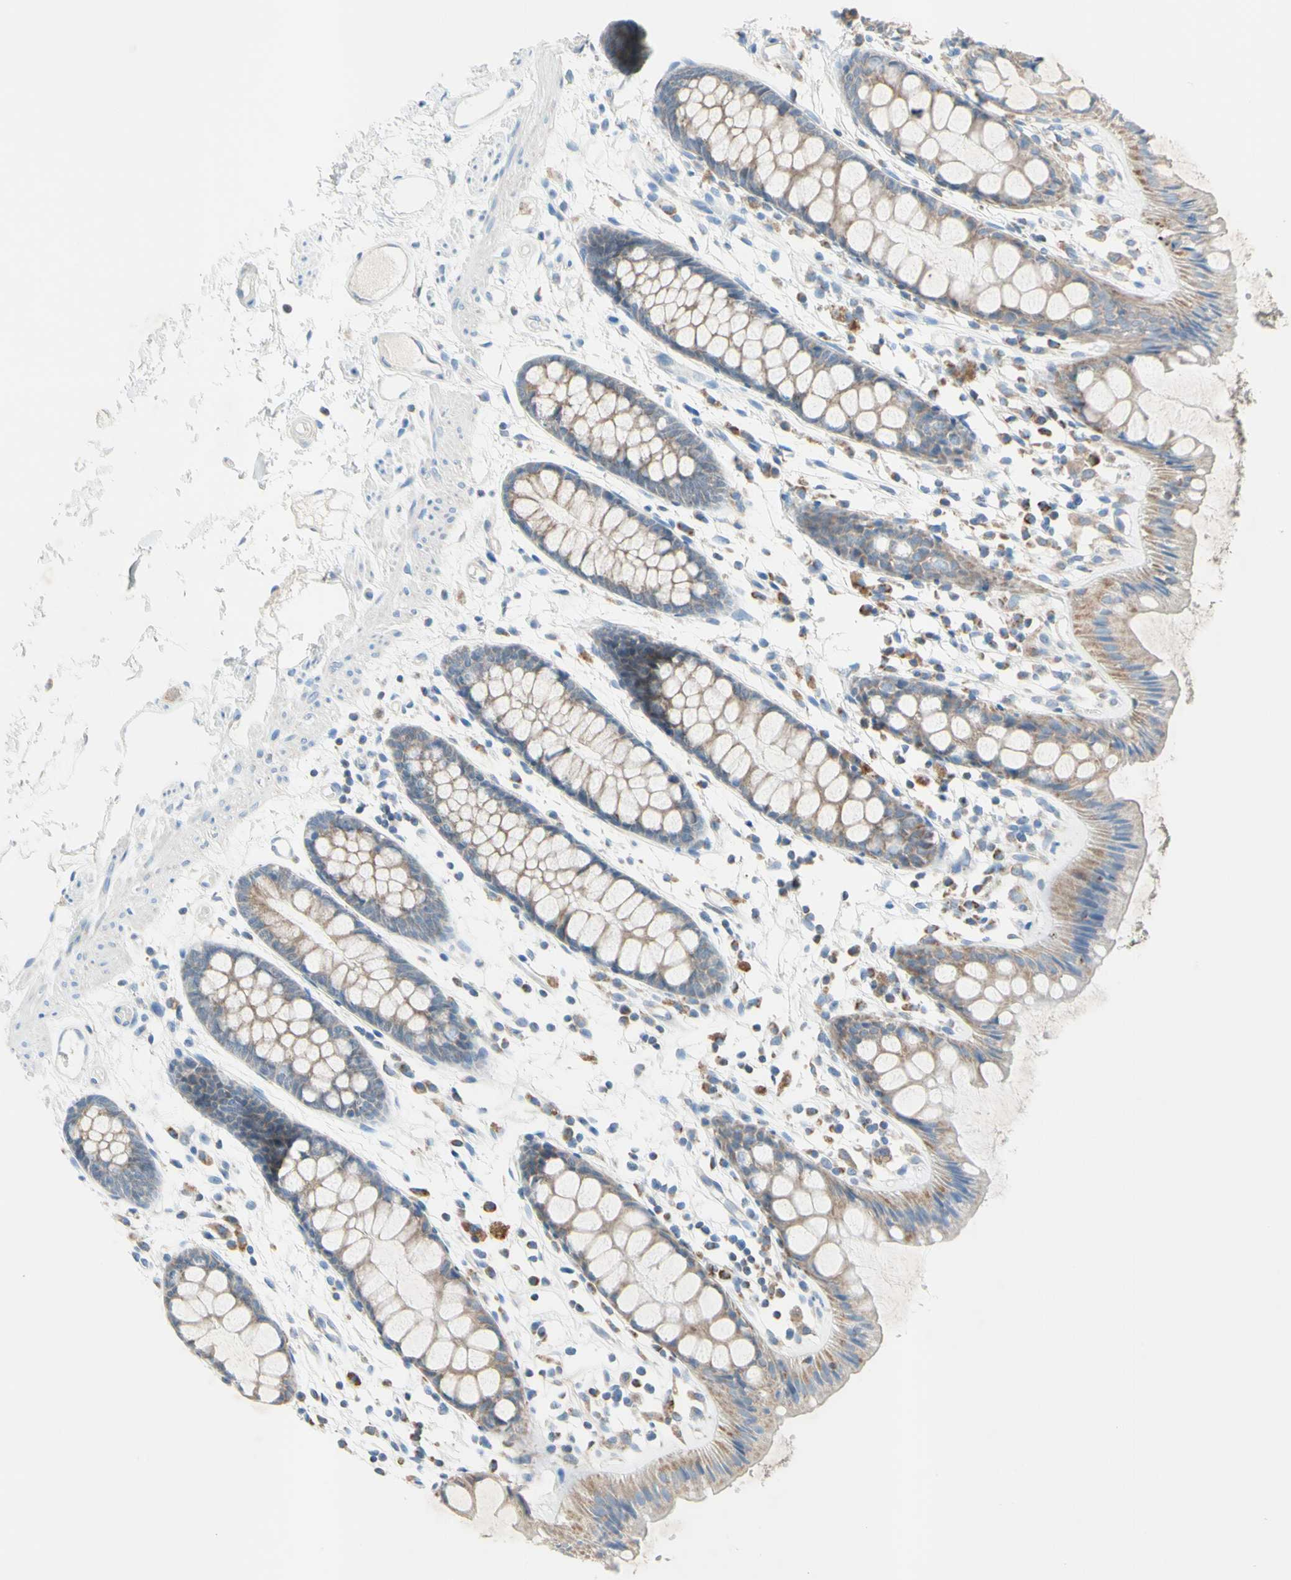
{"staining": {"intensity": "moderate", "quantity": "25%-75%", "location": "cytoplasmic/membranous"}, "tissue": "rectum", "cell_type": "Glandular cells", "image_type": "normal", "snomed": [{"axis": "morphology", "description": "Normal tissue, NOS"}, {"axis": "topography", "description": "Rectum"}], "caption": "Immunohistochemistry histopathology image of benign rectum: human rectum stained using immunohistochemistry (IHC) exhibits medium levels of moderate protein expression localized specifically in the cytoplasmic/membranous of glandular cells, appearing as a cytoplasmic/membranous brown color.", "gene": "MFF", "patient": {"sex": "female", "age": 66}}